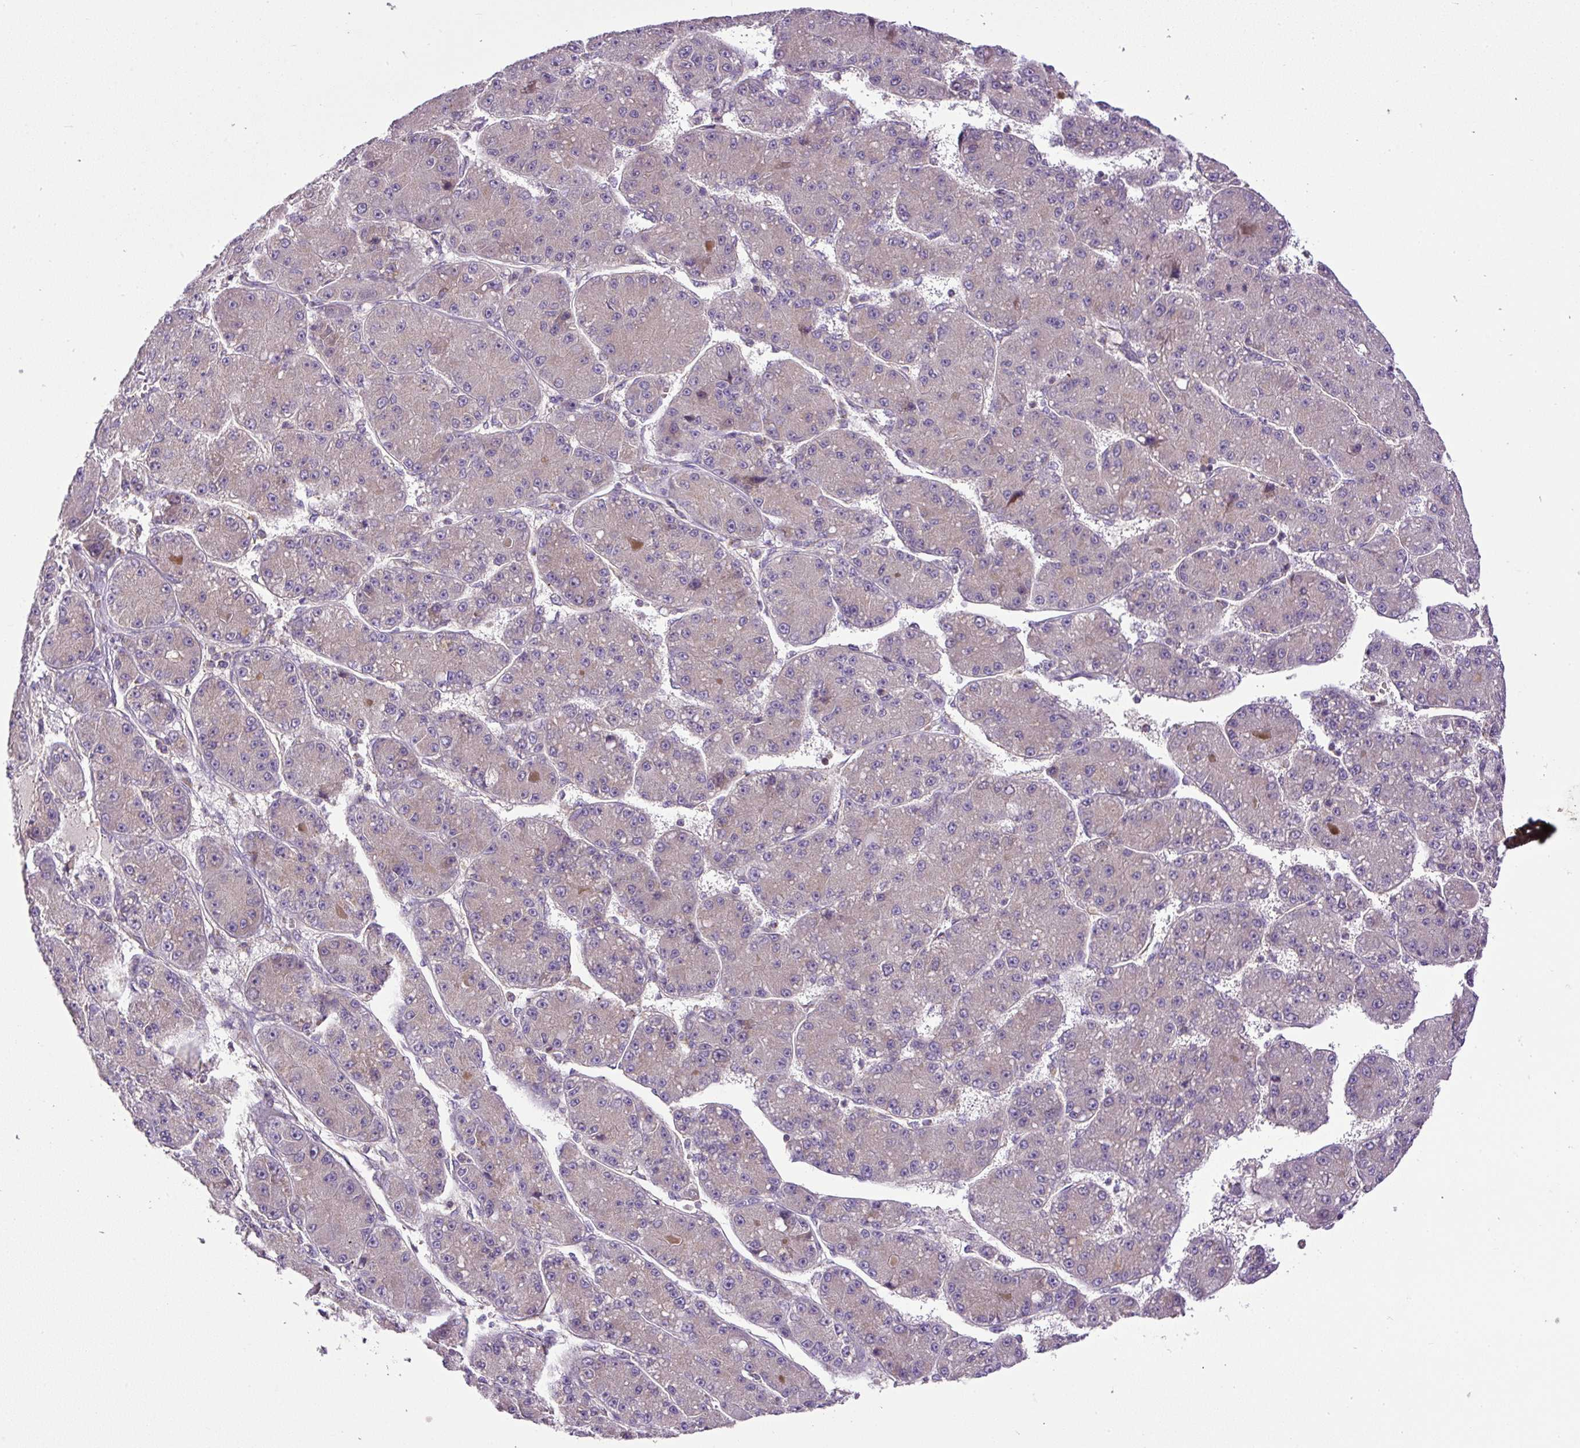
{"staining": {"intensity": "weak", "quantity": "<25%", "location": "cytoplasmic/membranous"}, "tissue": "liver cancer", "cell_type": "Tumor cells", "image_type": "cancer", "snomed": [{"axis": "morphology", "description": "Carcinoma, Hepatocellular, NOS"}, {"axis": "topography", "description": "Liver"}], "caption": "Immunohistochemistry (IHC) micrograph of neoplastic tissue: human liver cancer stained with DAB (3,3'-diaminobenzidine) demonstrates no significant protein positivity in tumor cells. (IHC, brightfield microscopy, high magnification).", "gene": "ZNF547", "patient": {"sex": "male", "age": 67}}